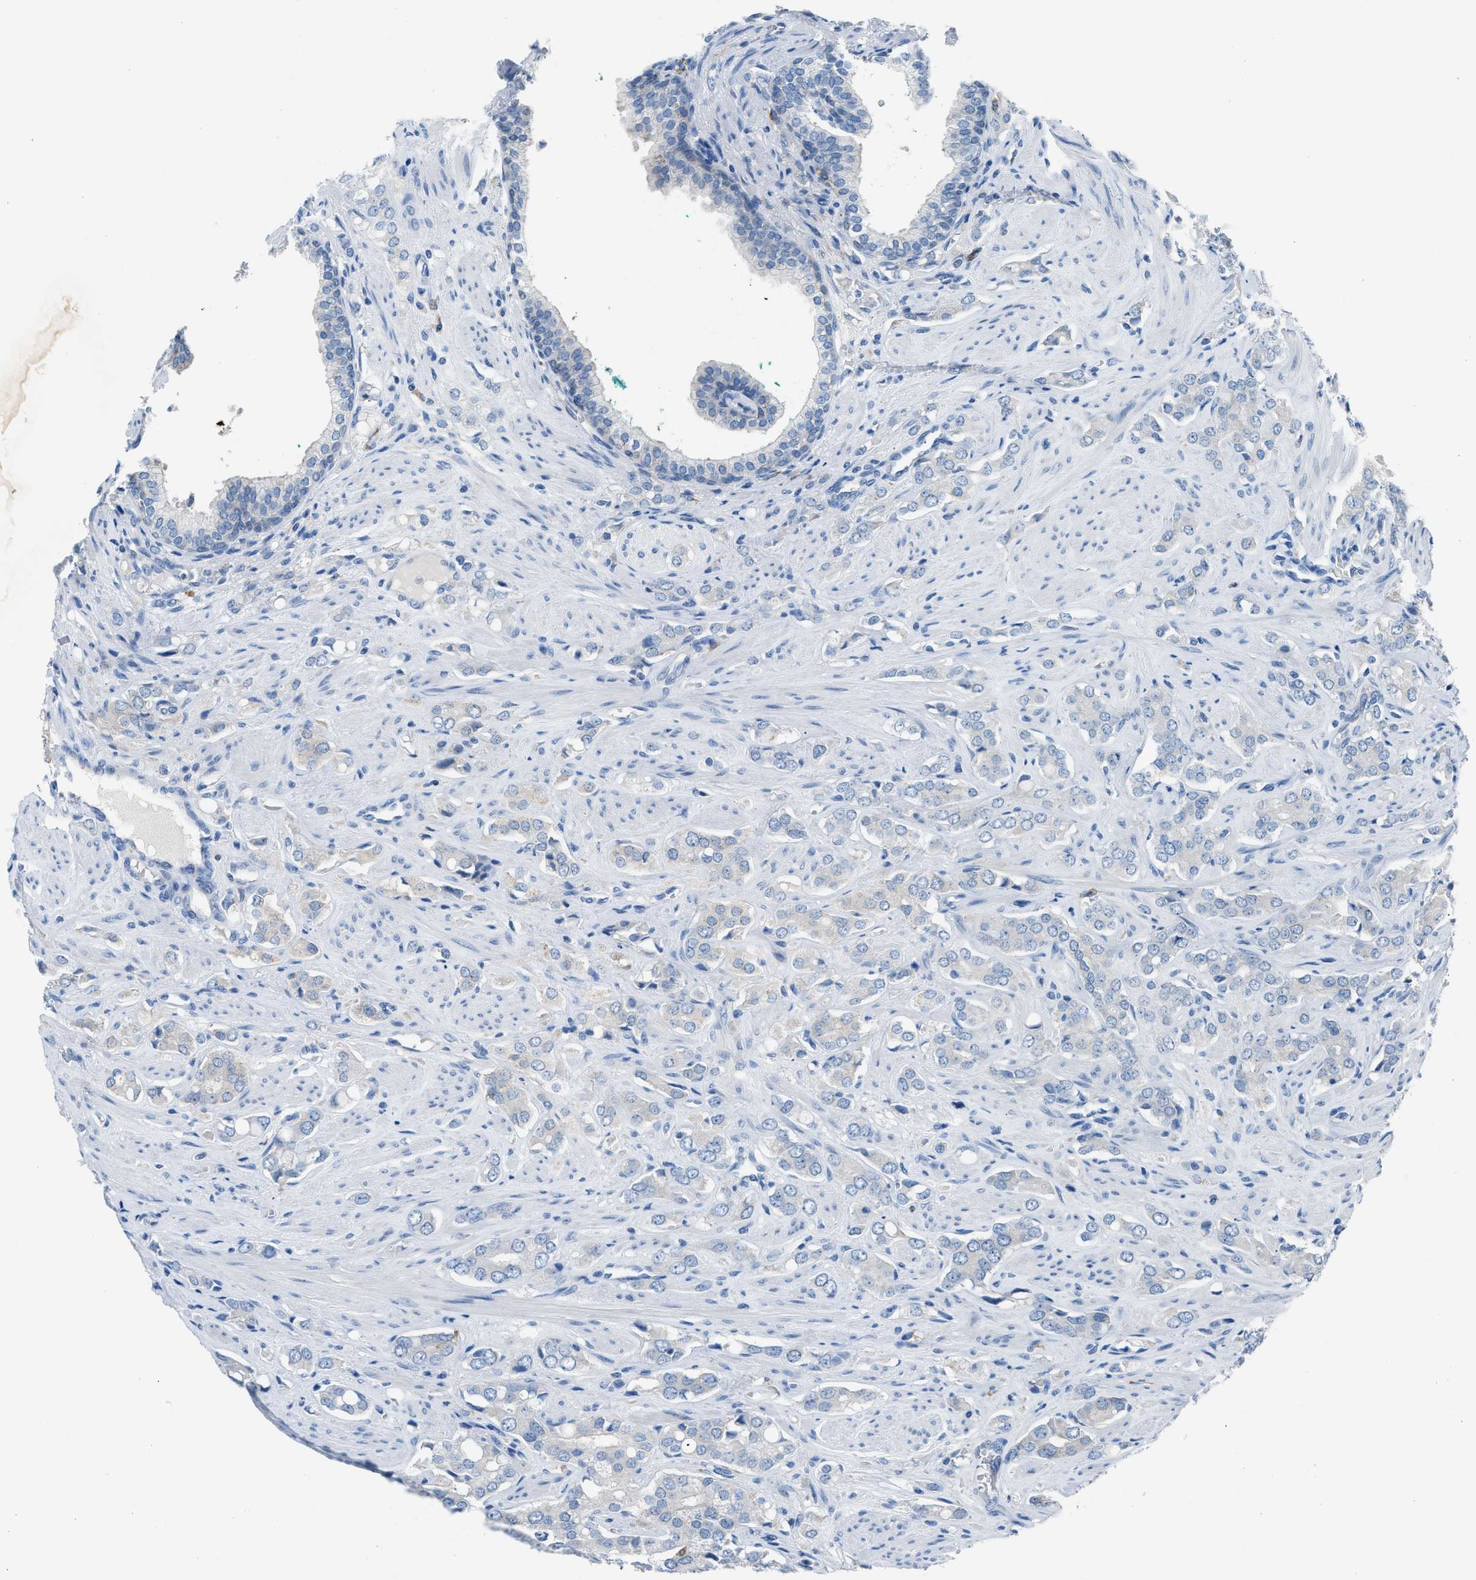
{"staining": {"intensity": "negative", "quantity": "none", "location": "none"}, "tissue": "prostate cancer", "cell_type": "Tumor cells", "image_type": "cancer", "snomed": [{"axis": "morphology", "description": "Adenocarcinoma, High grade"}, {"axis": "topography", "description": "Prostate"}], "caption": "The histopathology image exhibits no staining of tumor cells in adenocarcinoma (high-grade) (prostate).", "gene": "CLEC10A", "patient": {"sex": "male", "age": 52}}